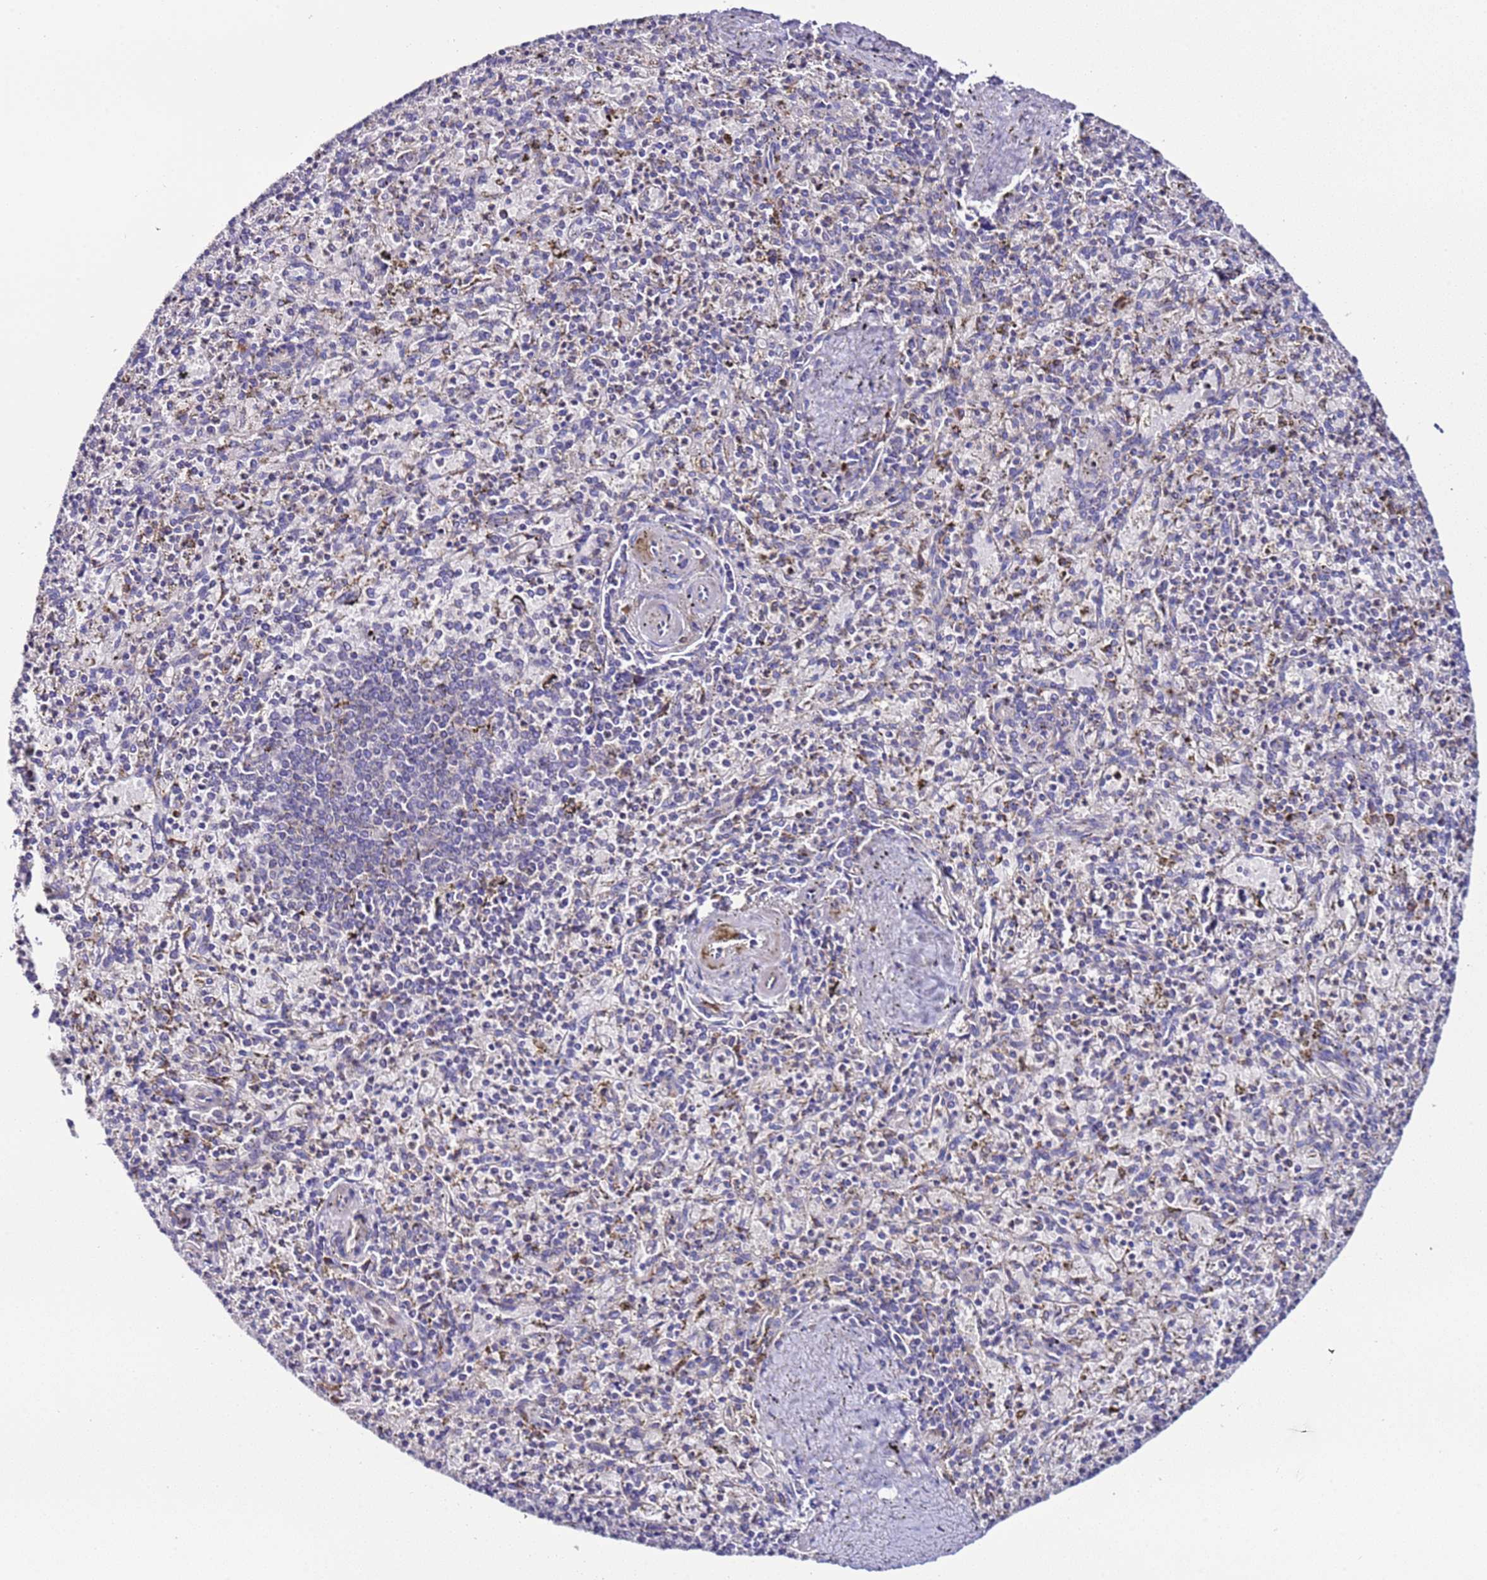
{"staining": {"intensity": "moderate", "quantity": "<25%", "location": "cytoplasmic/membranous"}, "tissue": "spleen", "cell_type": "Cells in red pulp", "image_type": "normal", "snomed": [{"axis": "morphology", "description": "Normal tissue, NOS"}, {"axis": "topography", "description": "Spleen"}], "caption": "Brown immunohistochemical staining in normal human spleen demonstrates moderate cytoplasmic/membranous expression in about <25% of cells in red pulp.", "gene": "SPCS1", "patient": {"sex": "male", "age": 72}}